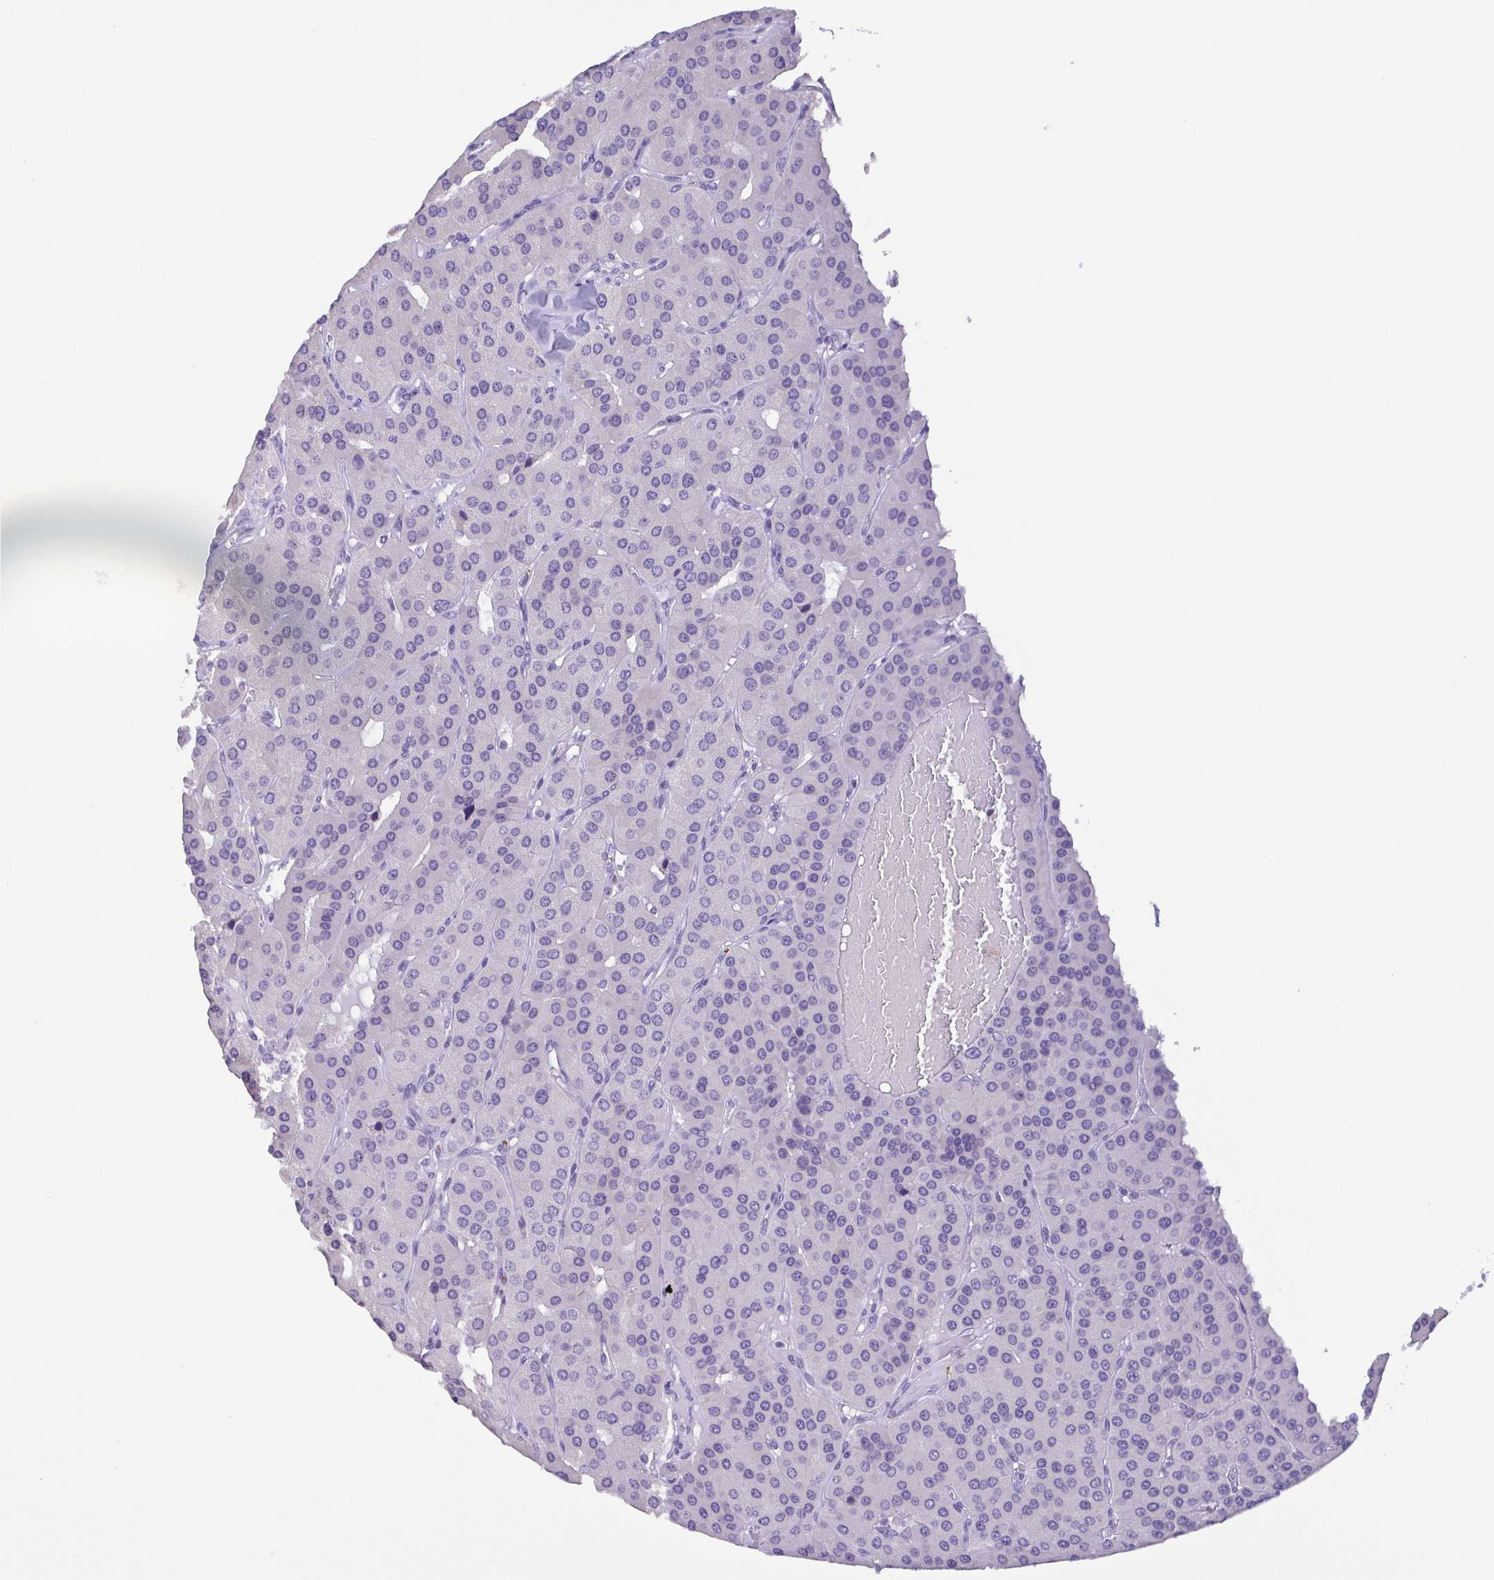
{"staining": {"intensity": "negative", "quantity": "none", "location": "none"}, "tissue": "parathyroid gland", "cell_type": "Glandular cells", "image_type": "normal", "snomed": [{"axis": "morphology", "description": "Normal tissue, NOS"}, {"axis": "morphology", "description": "Adenoma, NOS"}, {"axis": "topography", "description": "Parathyroid gland"}], "caption": "IHC of unremarkable parathyroid gland demonstrates no staining in glandular cells.", "gene": "MYL7", "patient": {"sex": "female", "age": 86}}